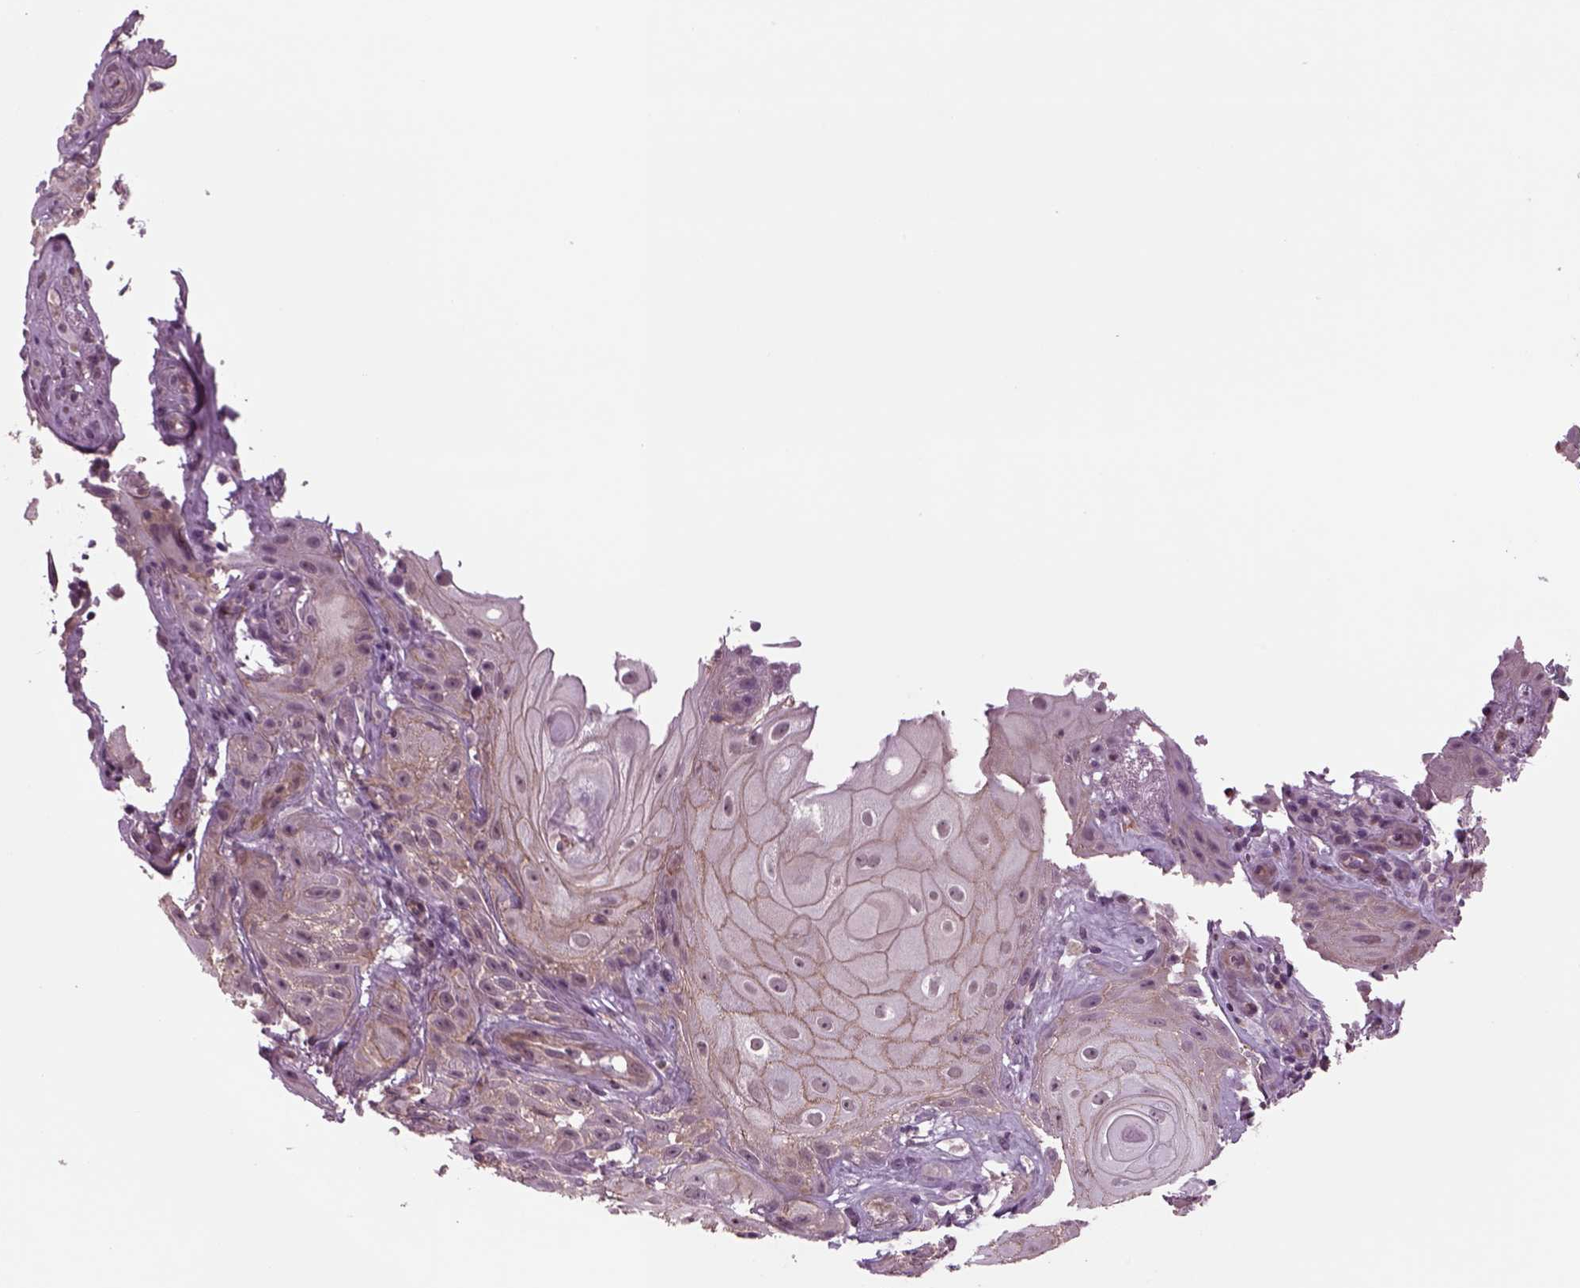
{"staining": {"intensity": "weak", "quantity": "25%-75%", "location": "cytoplasmic/membranous"}, "tissue": "skin cancer", "cell_type": "Tumor cells", "image_type": "cancer", "snomed": [{"axis": "morphology", "description": "Squamous cell carcinoma, NOS"}, {"axis": "topography", "description": "Skin"}], "caption": "There is low levels of weak cytoplasmic/membranous positivity in tumor cells of squamous cell carcinoma (skin), as demonstrated by immunohistochemical staining (brown color).", "gene": "ODF3", "patient": {"sex": "male", "age": 62}}